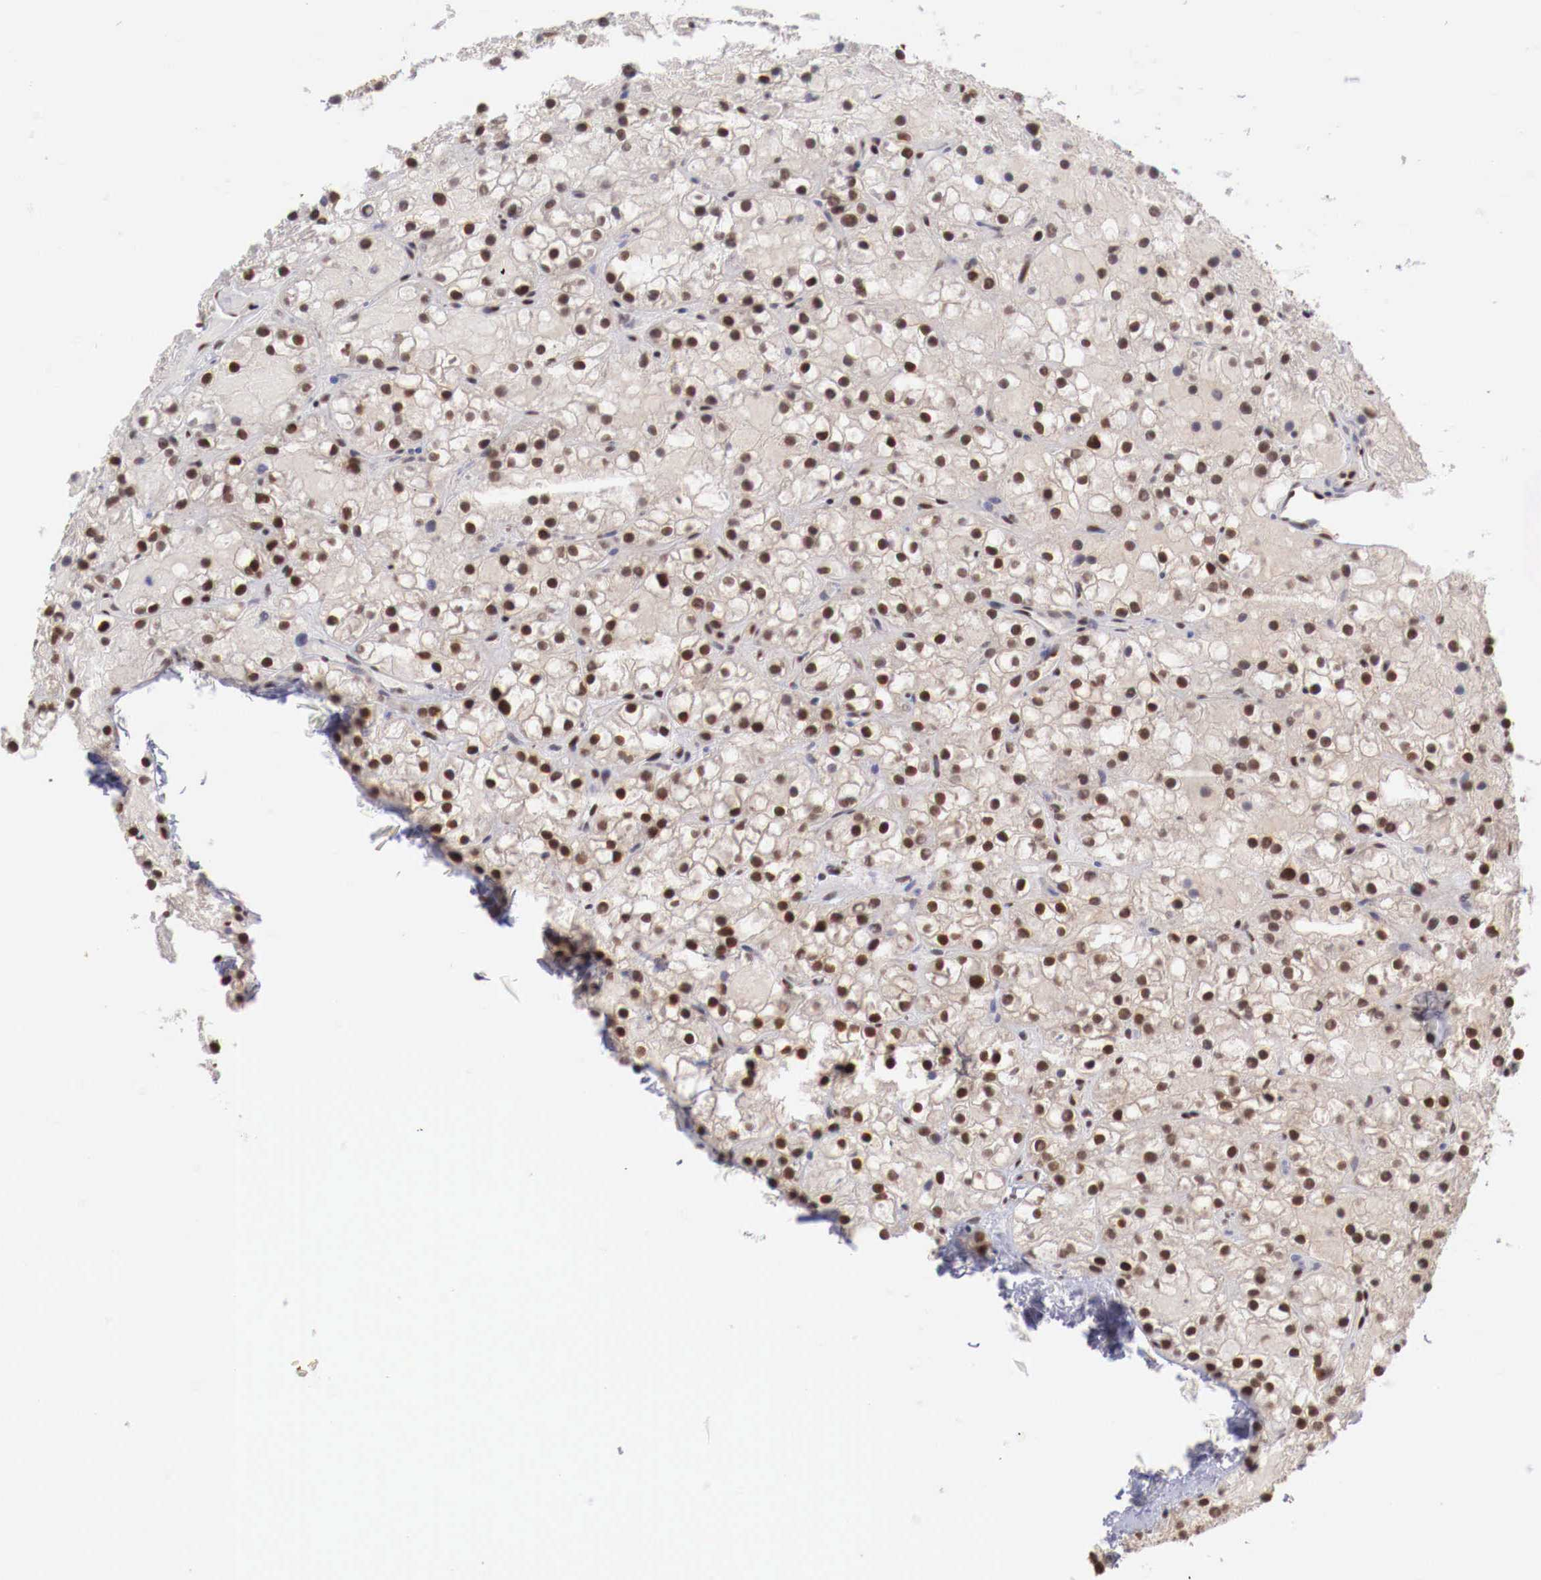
{"staining": {"intensity": "strong", "quantity": ">75%", "location": "nuclear"}, "tissue": "parathyroid gland", "cell_type": "Glandular cells", "image_type": "normal", "snomed": [{"axis": "morphology", "description": "Normal tissue, NOS"}, {"axis": "topography", "description": "Parathyroid gland"}], "caption": "A brown stain labels strong nuclear staining of a protein in glandular cells of normal parathyroid gland.", "gene": "MAX", "patient": {"sex": "female", "age": 71}}